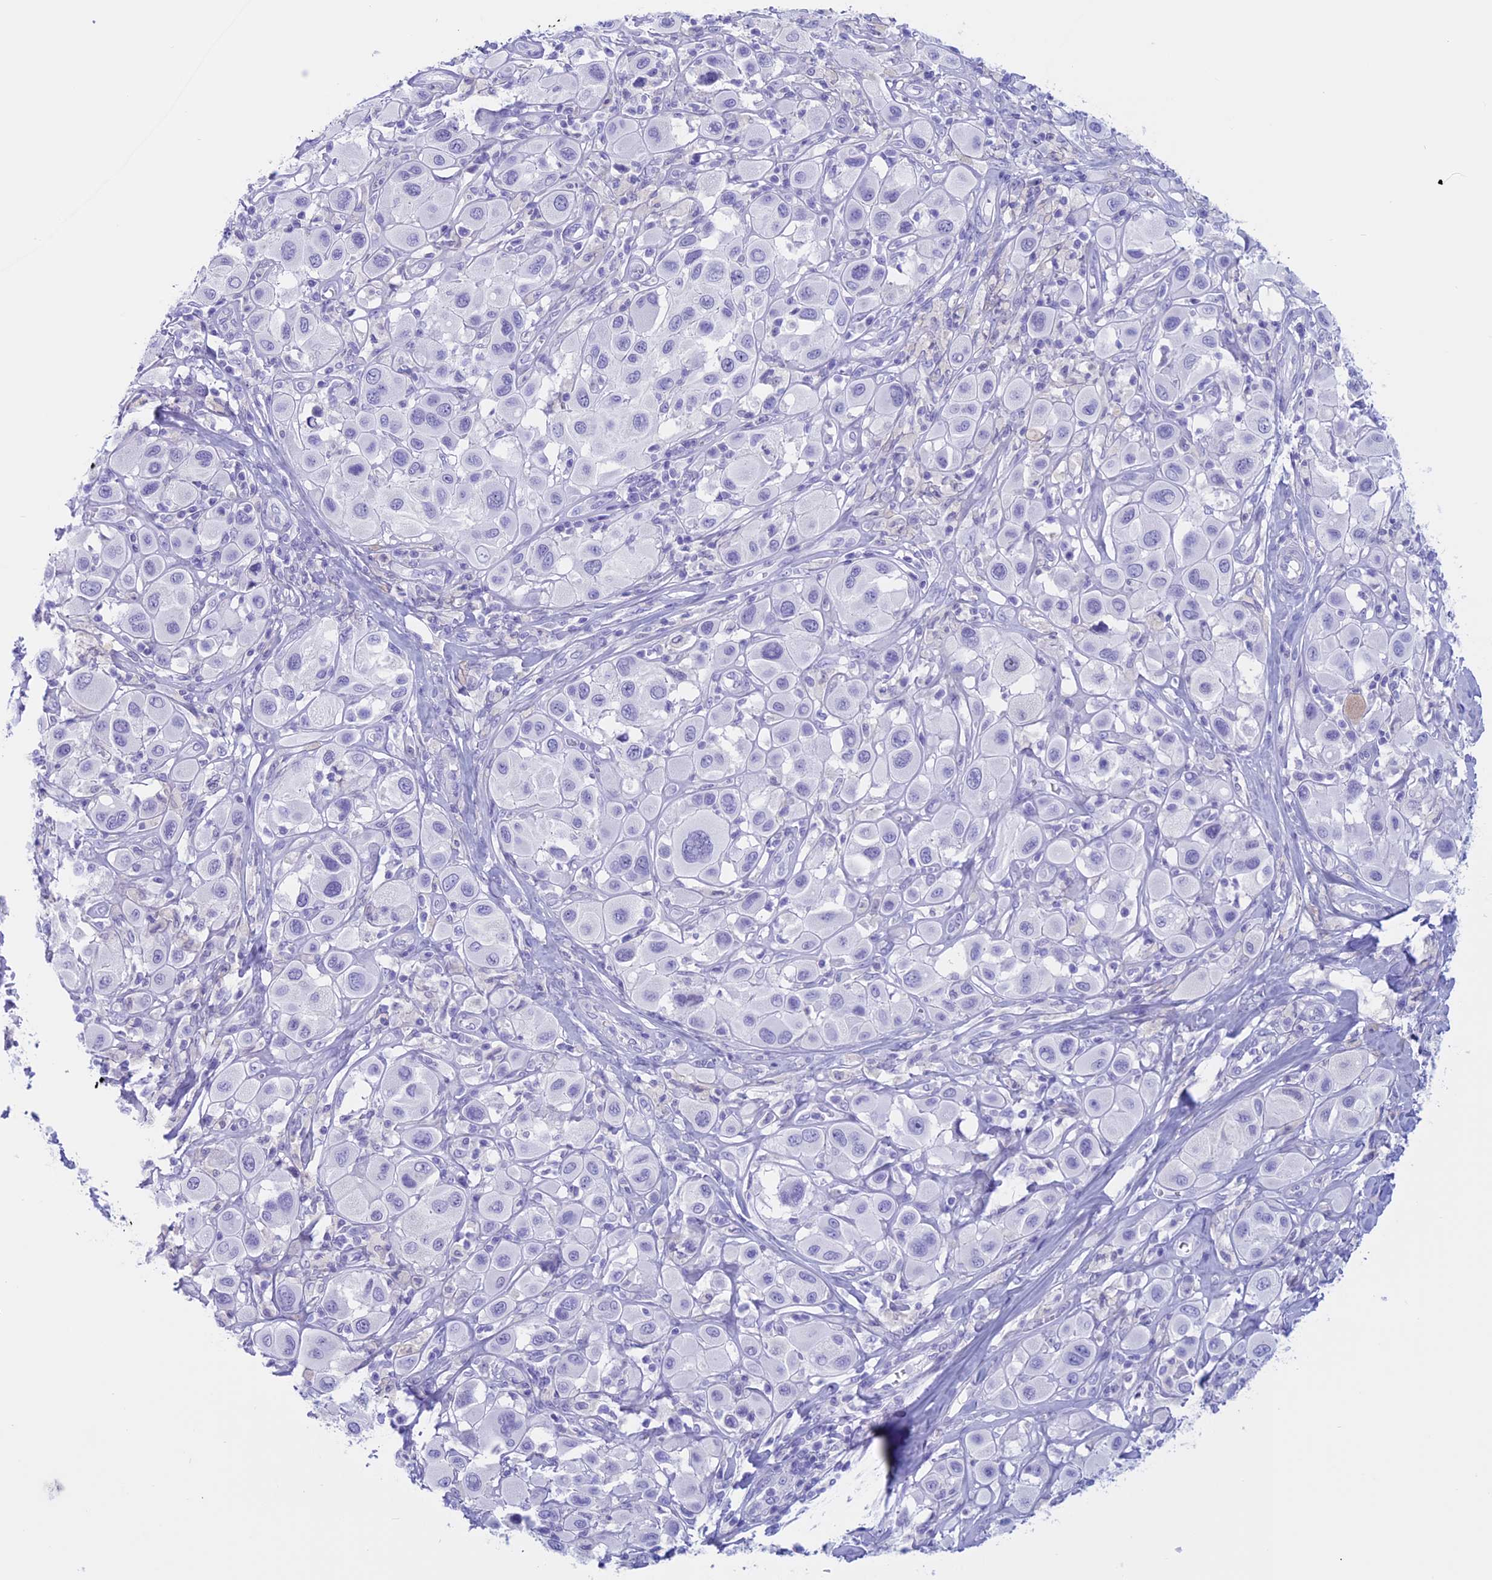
{"staining": {"intensity": "negative", "quantity": "none", "location": "none"}, "tissue": "melanoma", "cell_type": "Tumor cells", "image_type": "cancer", "snomed": [{"axis": "morphology", "description": "Malignant melanoma, Metastatic site"}, {"axis": "topography", "description": "Skin"}], "caption": "Tumor cells are negative for protein expression in human malignant melanoma (metastatic site).", "gene": "RP1", "patient": {"sex": "male", "age": 41}}